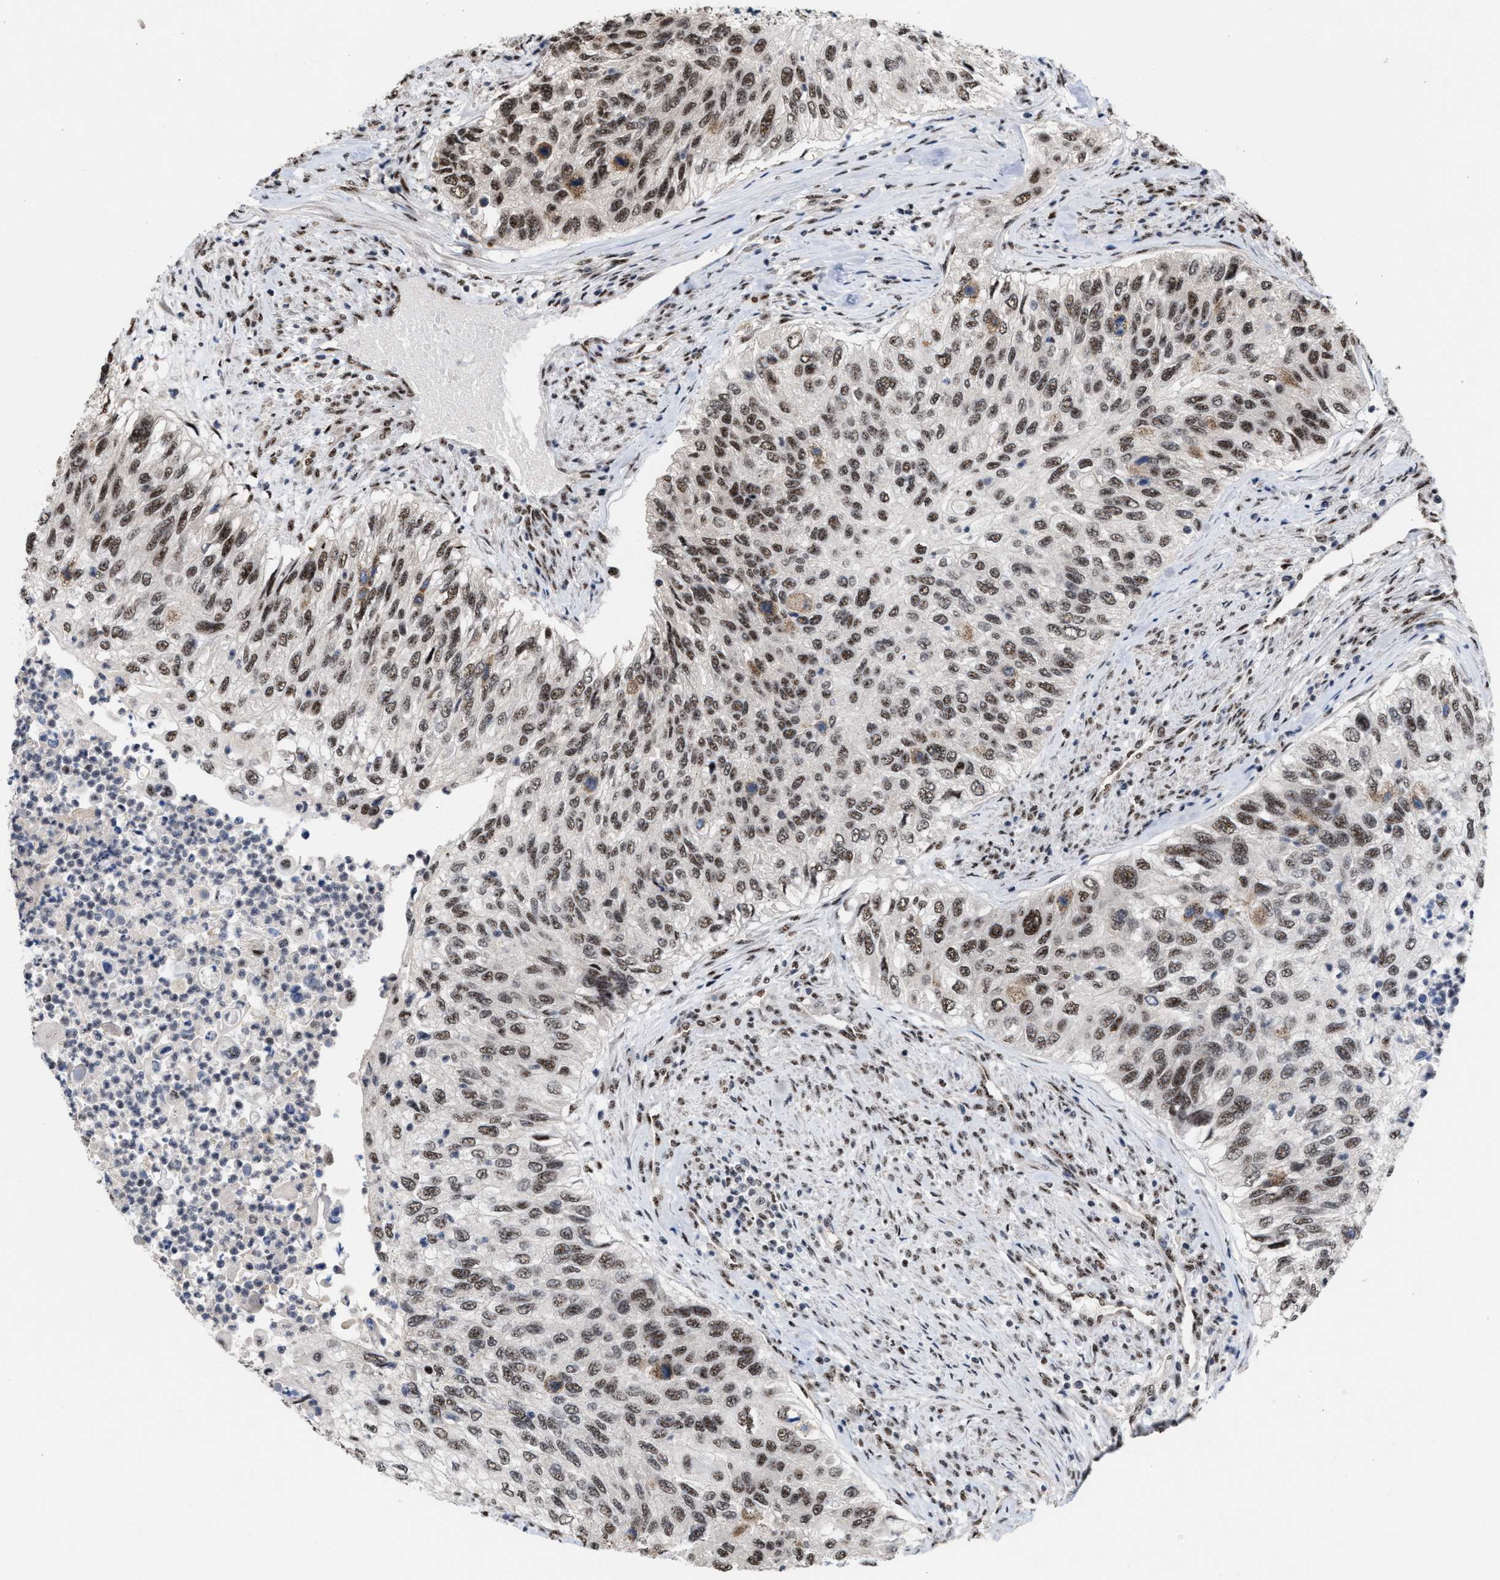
{"staining": {"intensity": "strong", "quantity": ">75%", "location": "nuclear"}, "tissue": "urothelial cancer", "cell_type": "Tumor cells", "image_type": "cancer", "snomed": [{"axis": "morphology", "description": "Urothelial carcinoma, High grade"}, {"axis": "topography", "description": "Urinary bladder"}], "caption": "About >75% of tumor cells in human urothelial cancer exhibit strong nuclear protein positivity as visualized by brown immunohistochemical staining.", "gene": "EIF4A3", "patient": {"sex": "female", "age": 60}}